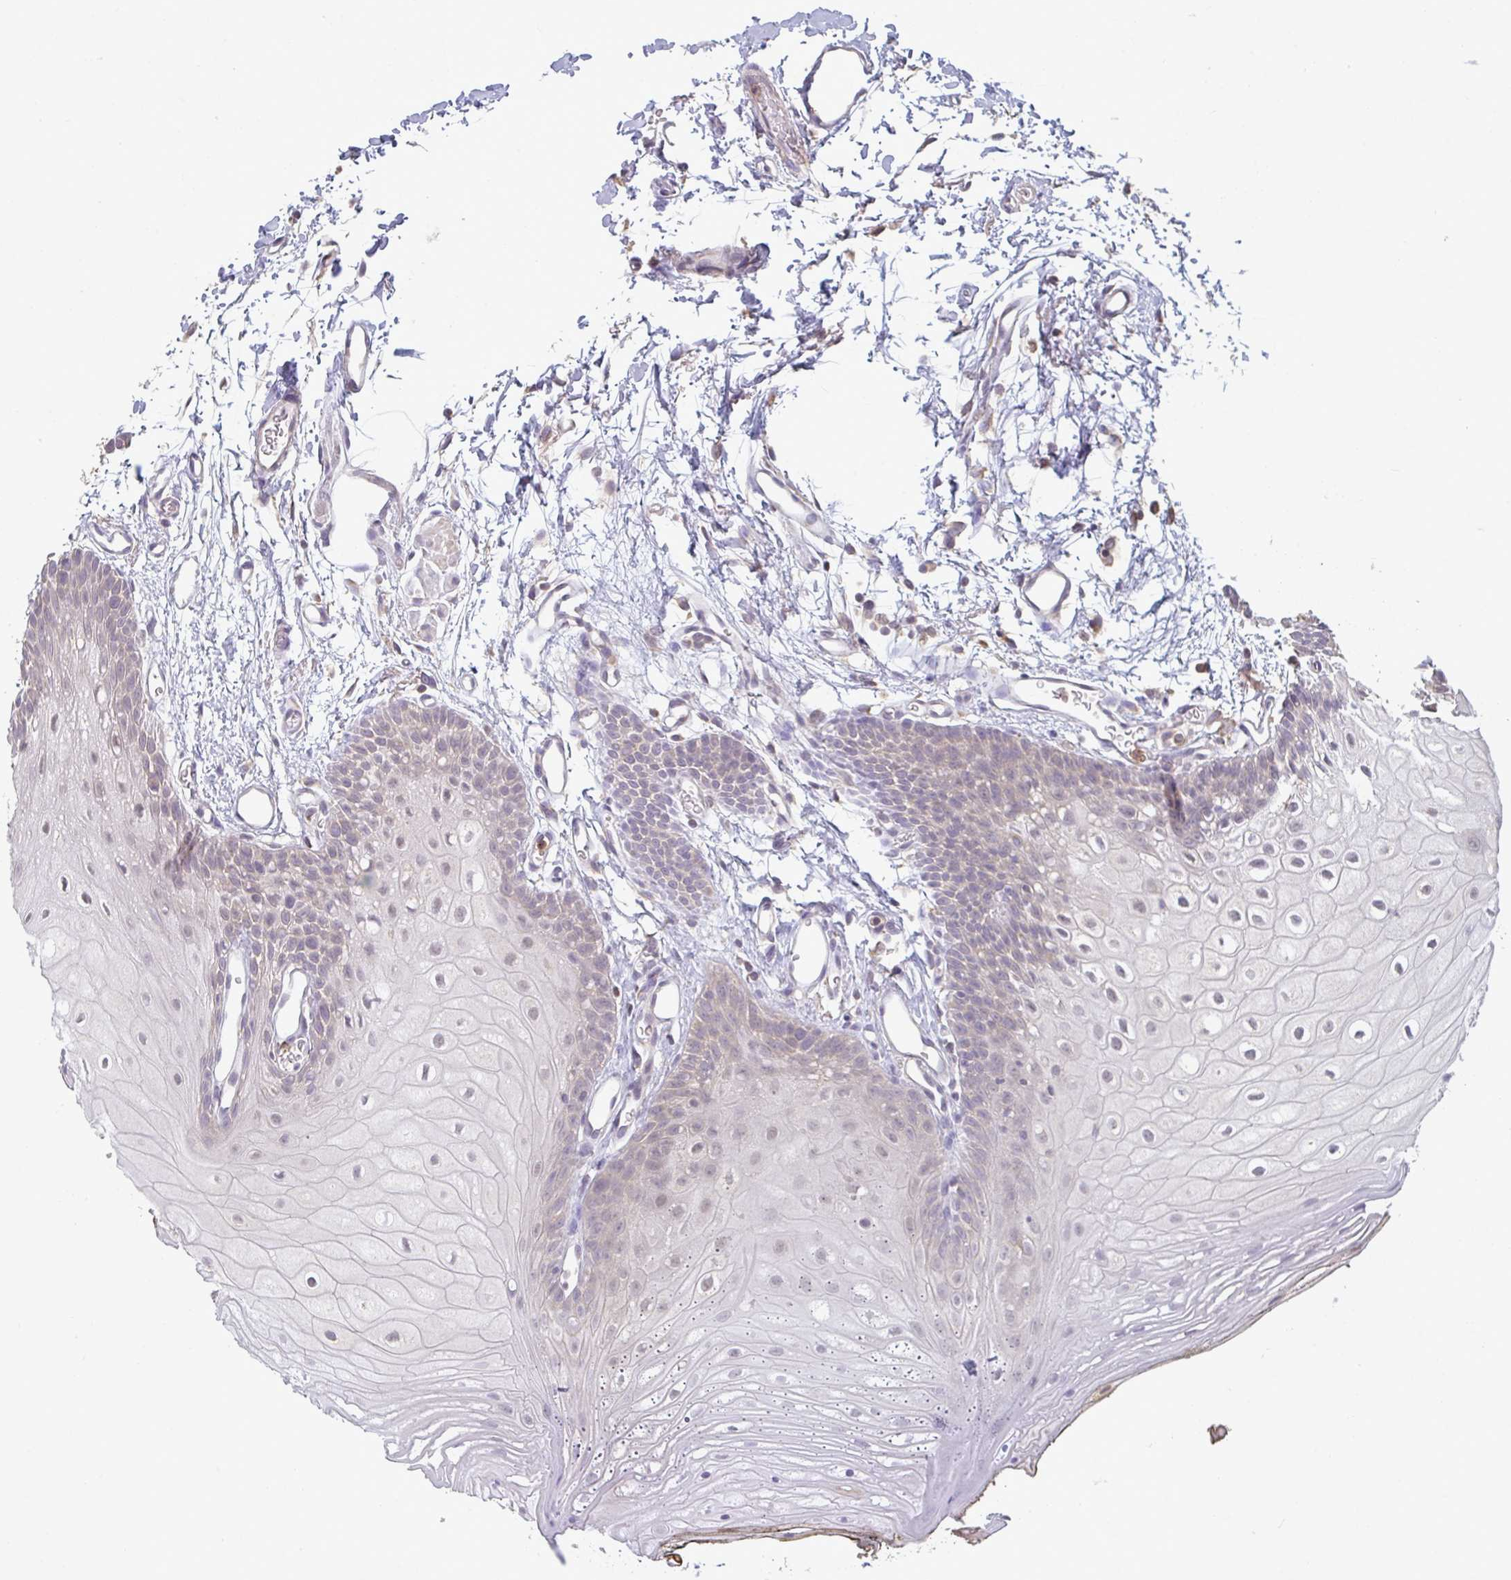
{"staining": {"intensity": "negative", "quantity": "none", "location": "none"}, "tissue": "oral mucosa", "cell_type": "Squamous epithelial cells", "image_type": "normal", "snomed": [{"axis": "morphology", "description": "Normal tissue, NOS"}, {"axis": "morphology", "description": "Squamous cell carcinoma, NOS"}, {"axis": "topography", "description": "Oral tissue"}, {"axis": "topography", "description": "Head-Neck"}], "caption": "IHC histopathology image of unremarkable oral mucosa stained for a protein (brown), which reveals no expression in squamous epithelial cells.", "gene": "CXCR1", "patient": {"sex": "female", "age": 81}}